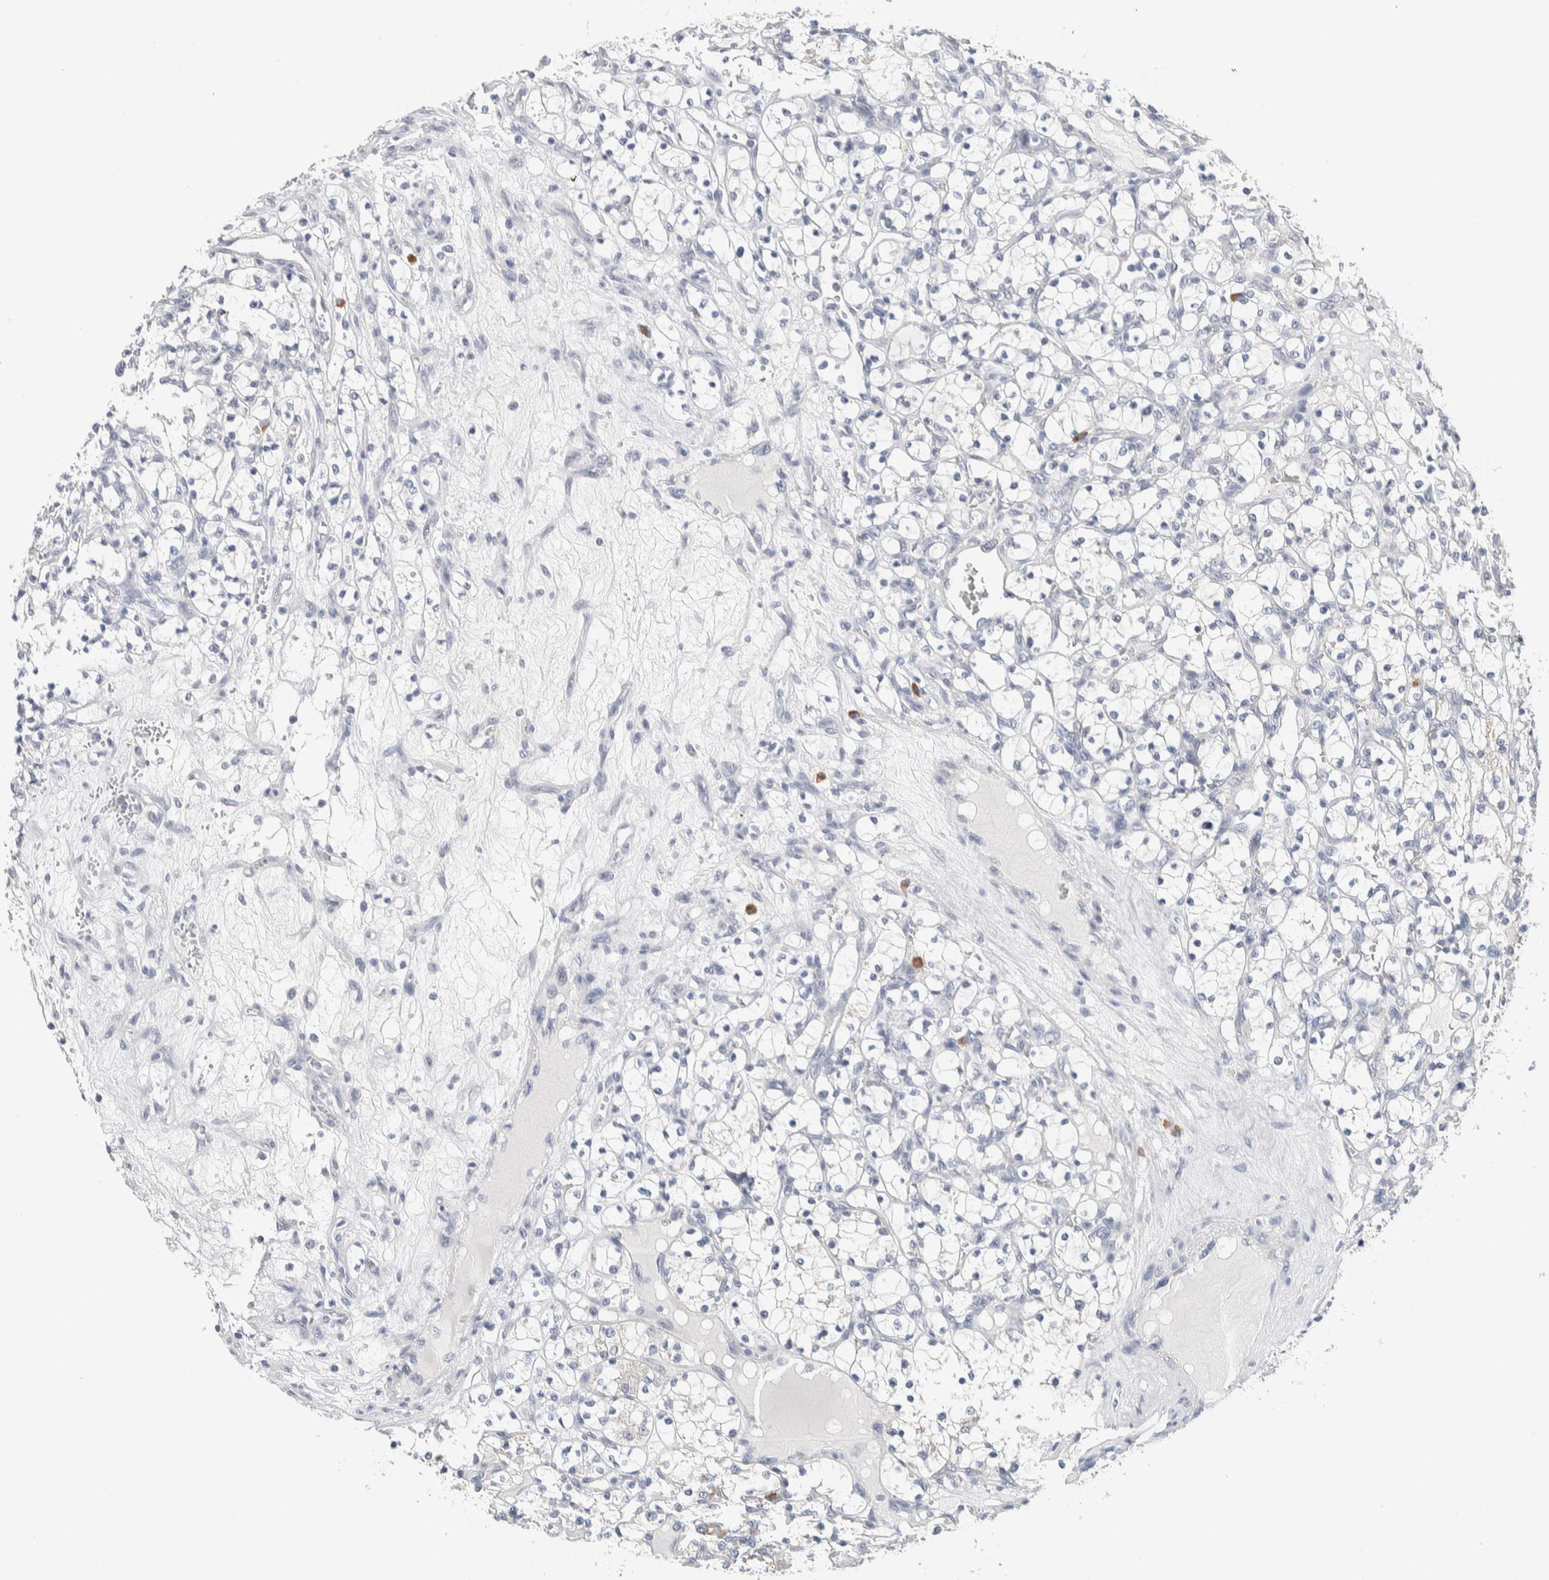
{"staining": {"intensity": "negative", "quantity": "none", "location": "none"}, "tissue": "renal cancer", "cell_type": "Tumor cells", "image_type": "cancer", "snomed": [{"axis": "morphology", "description": "Adenocarcinoma, NOS"}, {"axis": "topography", "description": "Kidney"}], "caption": "Image shows no significant protein staining in tumor cells of adenocarcinoma (renal).", "gene": "SCN2A", "patient": {"sex": "female", "age": 69}}